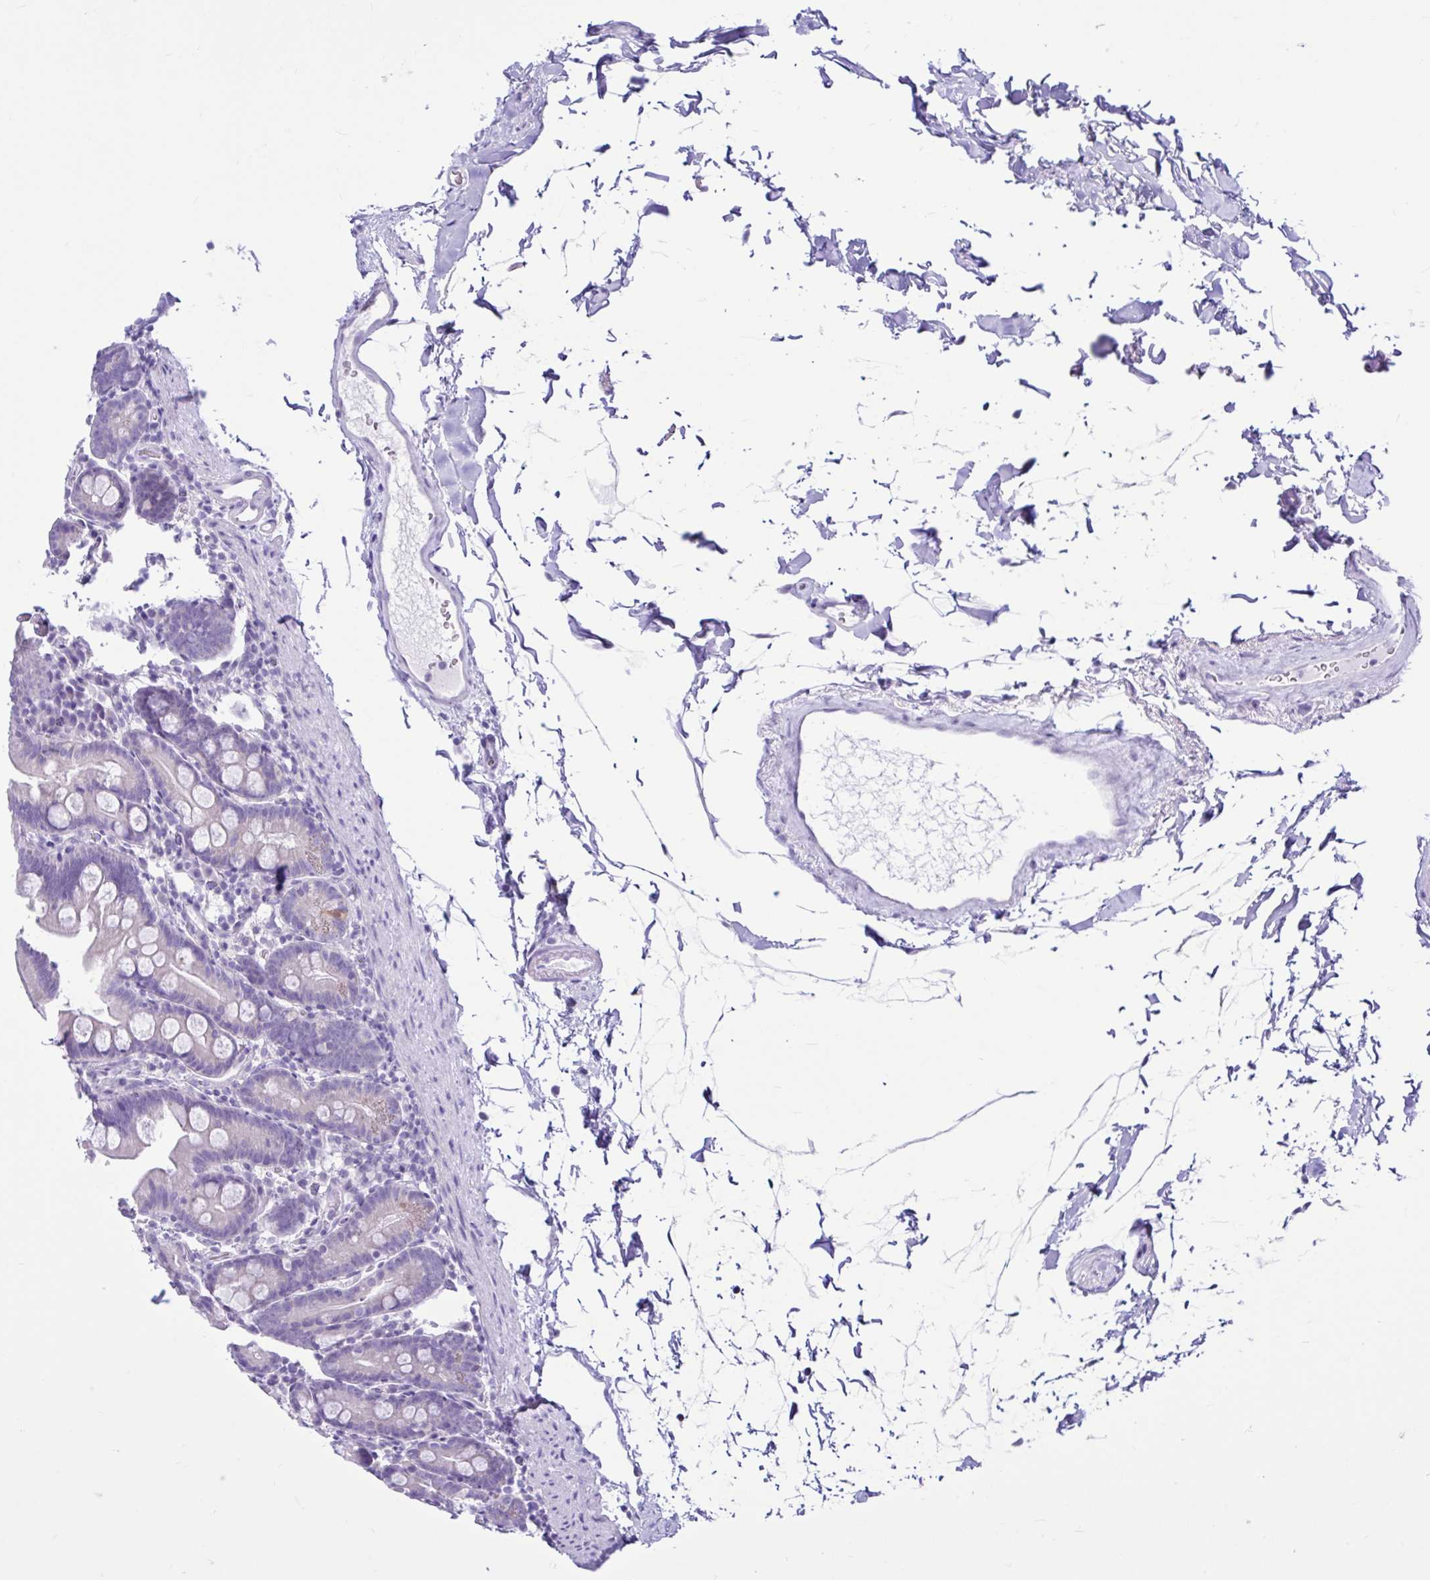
{"staining": {"intensity": "weak", "quantity": "<25%", "location": "cytoplasmic/membranous"}, "tissue": "small intestine", "cell_type": "Glandular cells", "image_type": "normal", "snomed": [{"axis": "morphology", "description": "Normal tissue, NOS"}, {"axis": "topography", "description": "Small intestine"}], "caption": "DAB (3,3'-diaminobenzidine) immunohistochemical staining of benign small intestine reveals no significant expression in glandular cells.", "gene": "CYP19A1", "patient": {"sex": "female", "age": 68}}